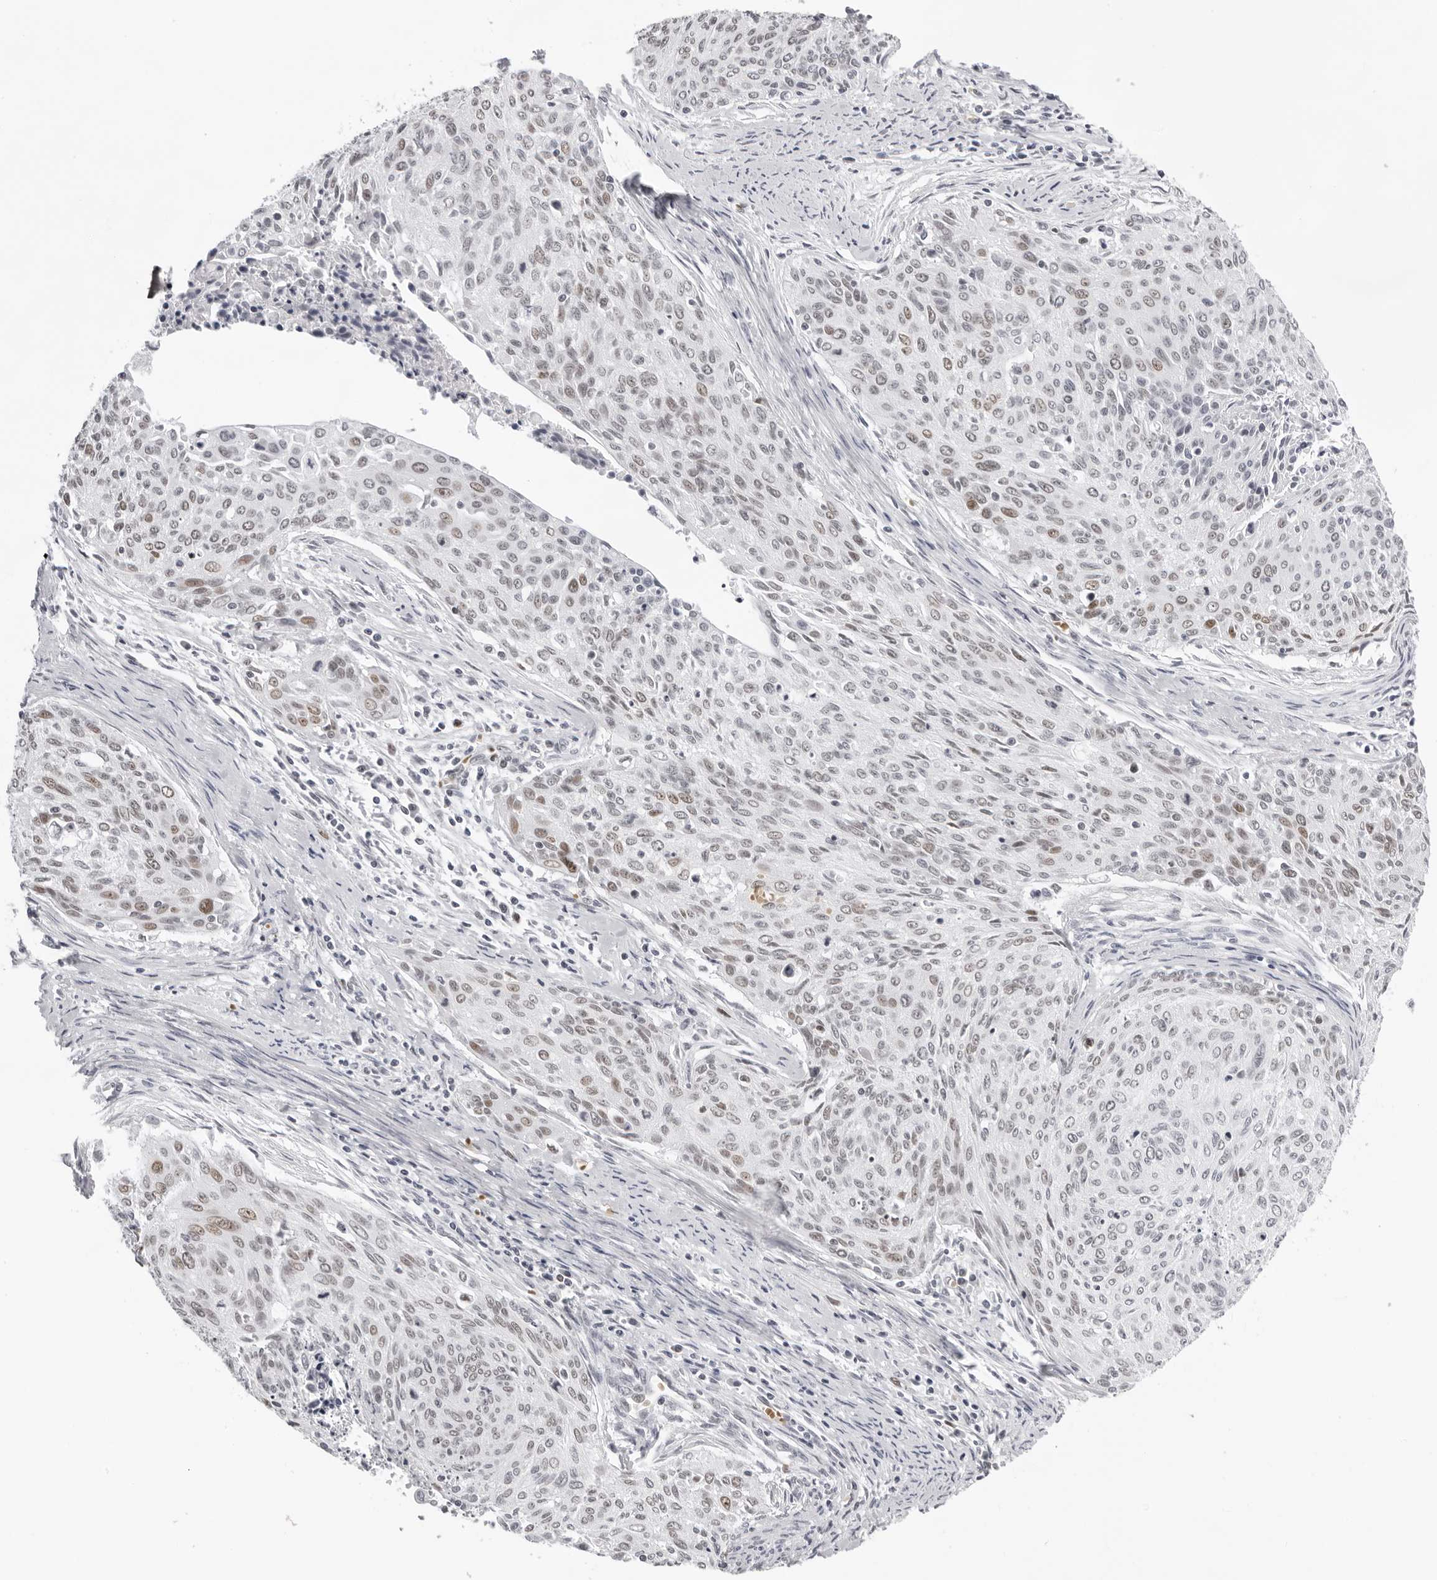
{"staining": {"intensity": "weak", "quantity": "25%-75%", "location": "nuclear"}, "tissue": "cervical cancer", "cell_type": "Tumor cells", "image_type": "cancer", "snomed": [{"axis": "morphology", "description": "Squamous cell carcinoma, NOS"}, {"axis": "topography", "description": "Cervix"}], "caption": "Cervical cancer (squamous cell carcinoma) stained with immunohistochemistry (IHC) displays weak nuclear expression in approximately 25%-75% of tumor cells.", "gene": "USP1", "patient": {"sex": "female", "age": 55}}